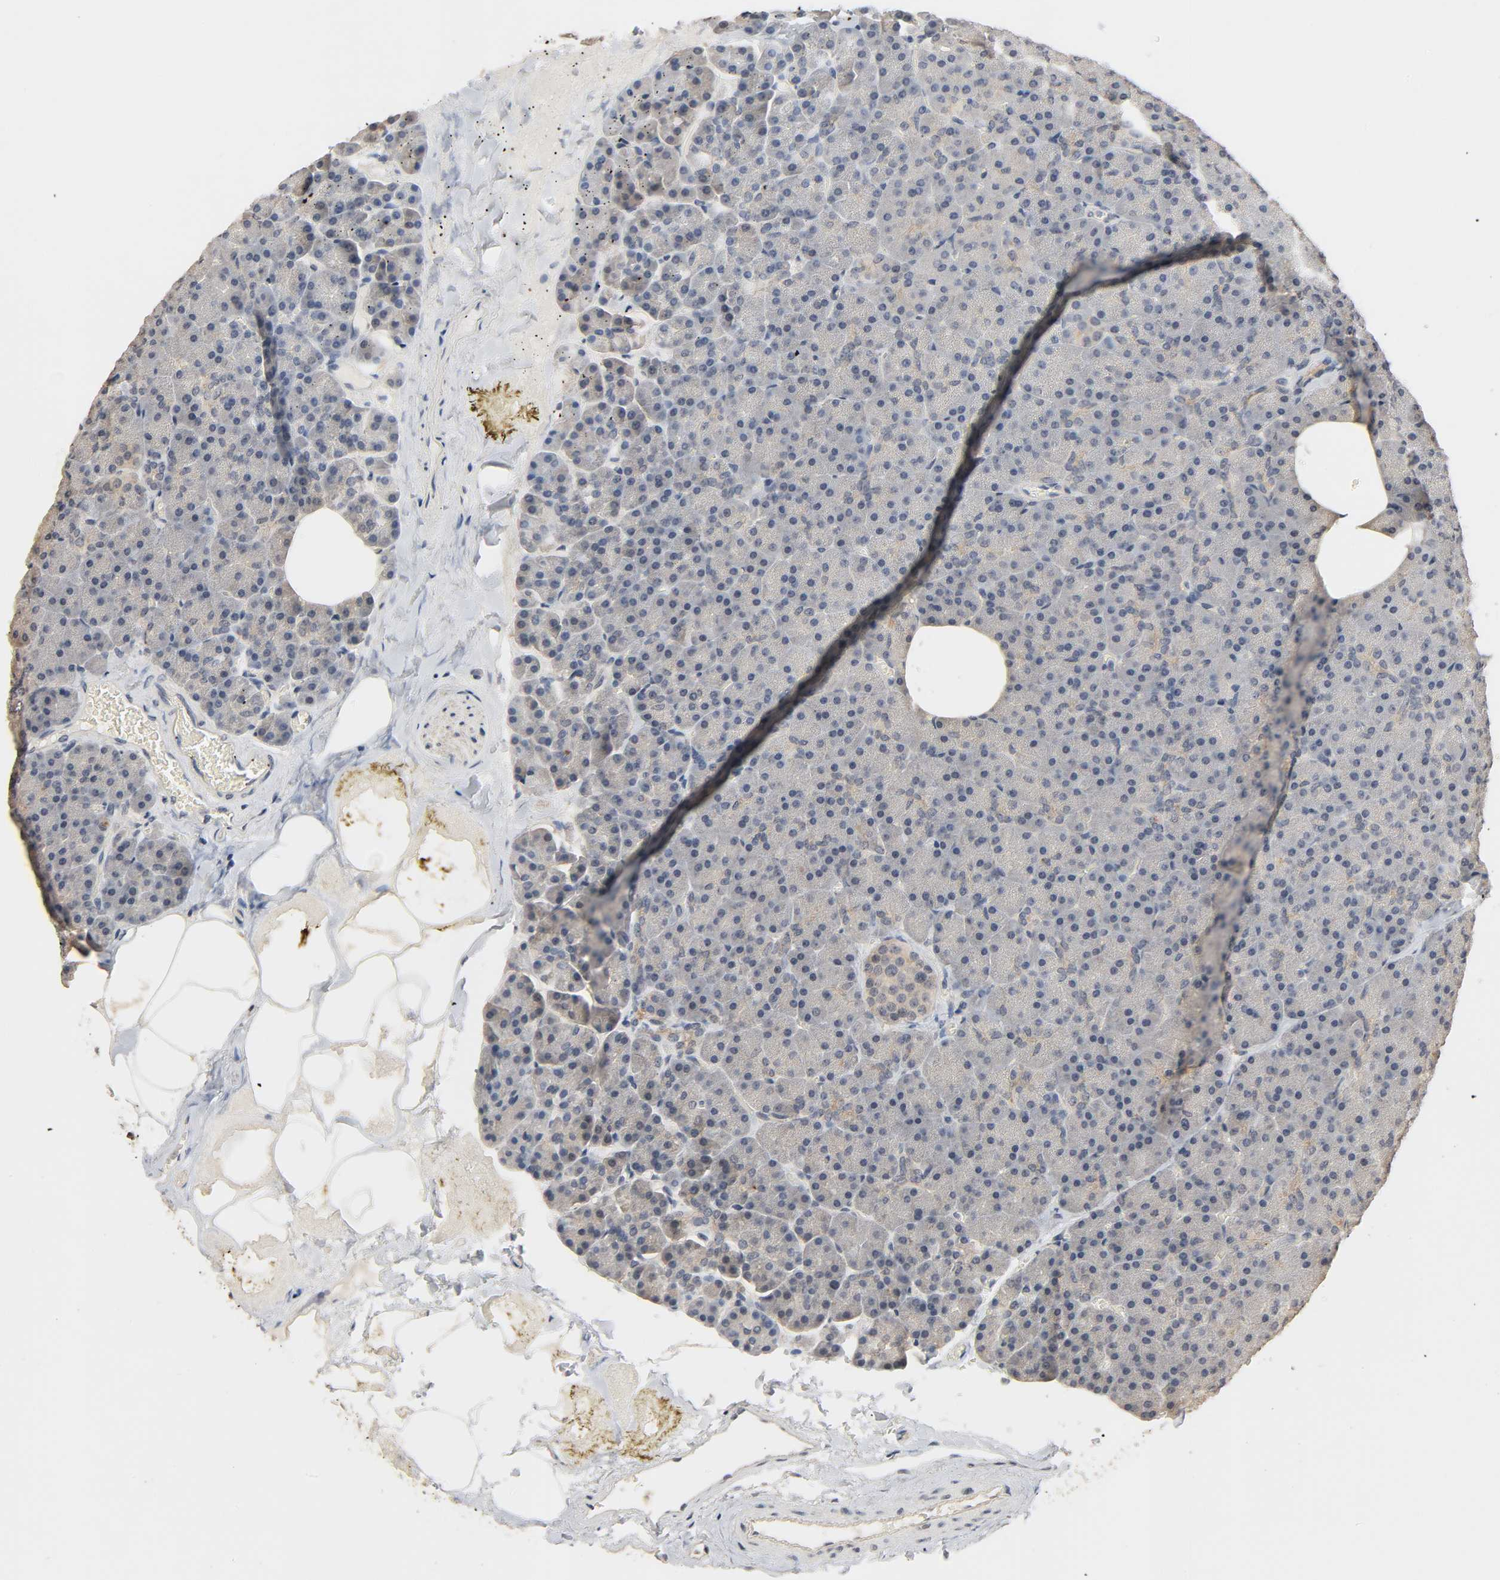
{"staining": {"intensity": "negative", "quantity": "none", "location": "none"}, "tissue": "pancreas", "cell_type": "Exocrine glandular cells", "image_type": "normal", "snomed": [{"axis": "morphology", "description": "Normal tissue, NOS"}, {"axis": "topography", "description": "Pancreas"}], "caption": "This is a photomicrograph of IHC staining of benign pancreas, which shows no positivity in exocrine glandular cells.", "gene": "MAGEA8", "patient": {"sex": "female", "age": 35}}